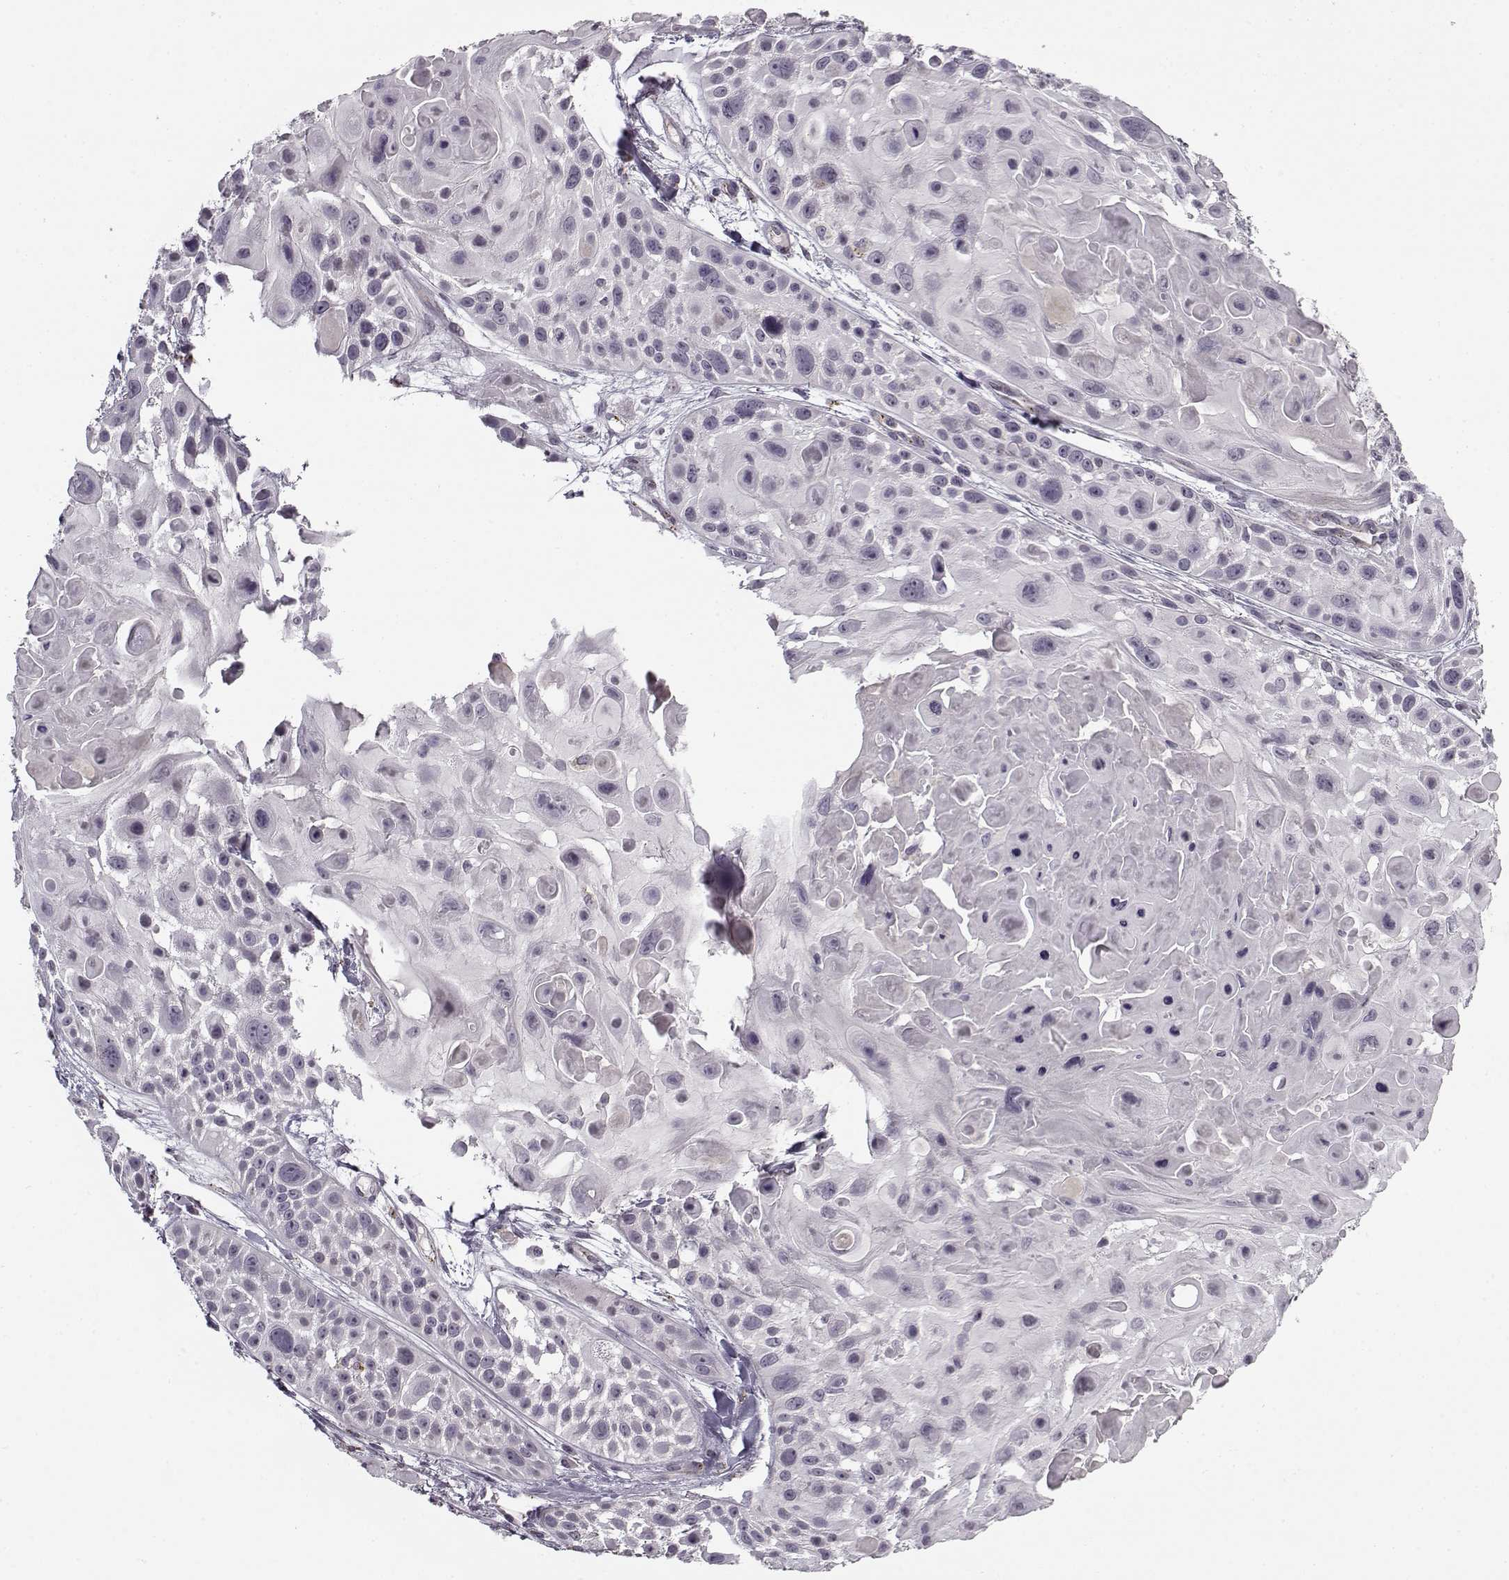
{"staining": {"intensity": "negative", "quantity": "none", "location": "none"}, "tissue": "skin cancer", "cell_type": "Tumor cells", "image_type": "cancer", "snomed": [{"axis": "morphology", "description": "Squamous cell carcinoma, NOS"}, {"axis": "topography", "description": "Skin"}, {"axis": "topography", "description": "Anal"}], "caption": "Tumor cells show no significant protein positivity in skin cancer (squamous cell carcinoma). (DAB immunohistochemistry with hematoxylin counter stain).", "gene": "SNCA", "patient": {"sex": "female", "age": 75}}